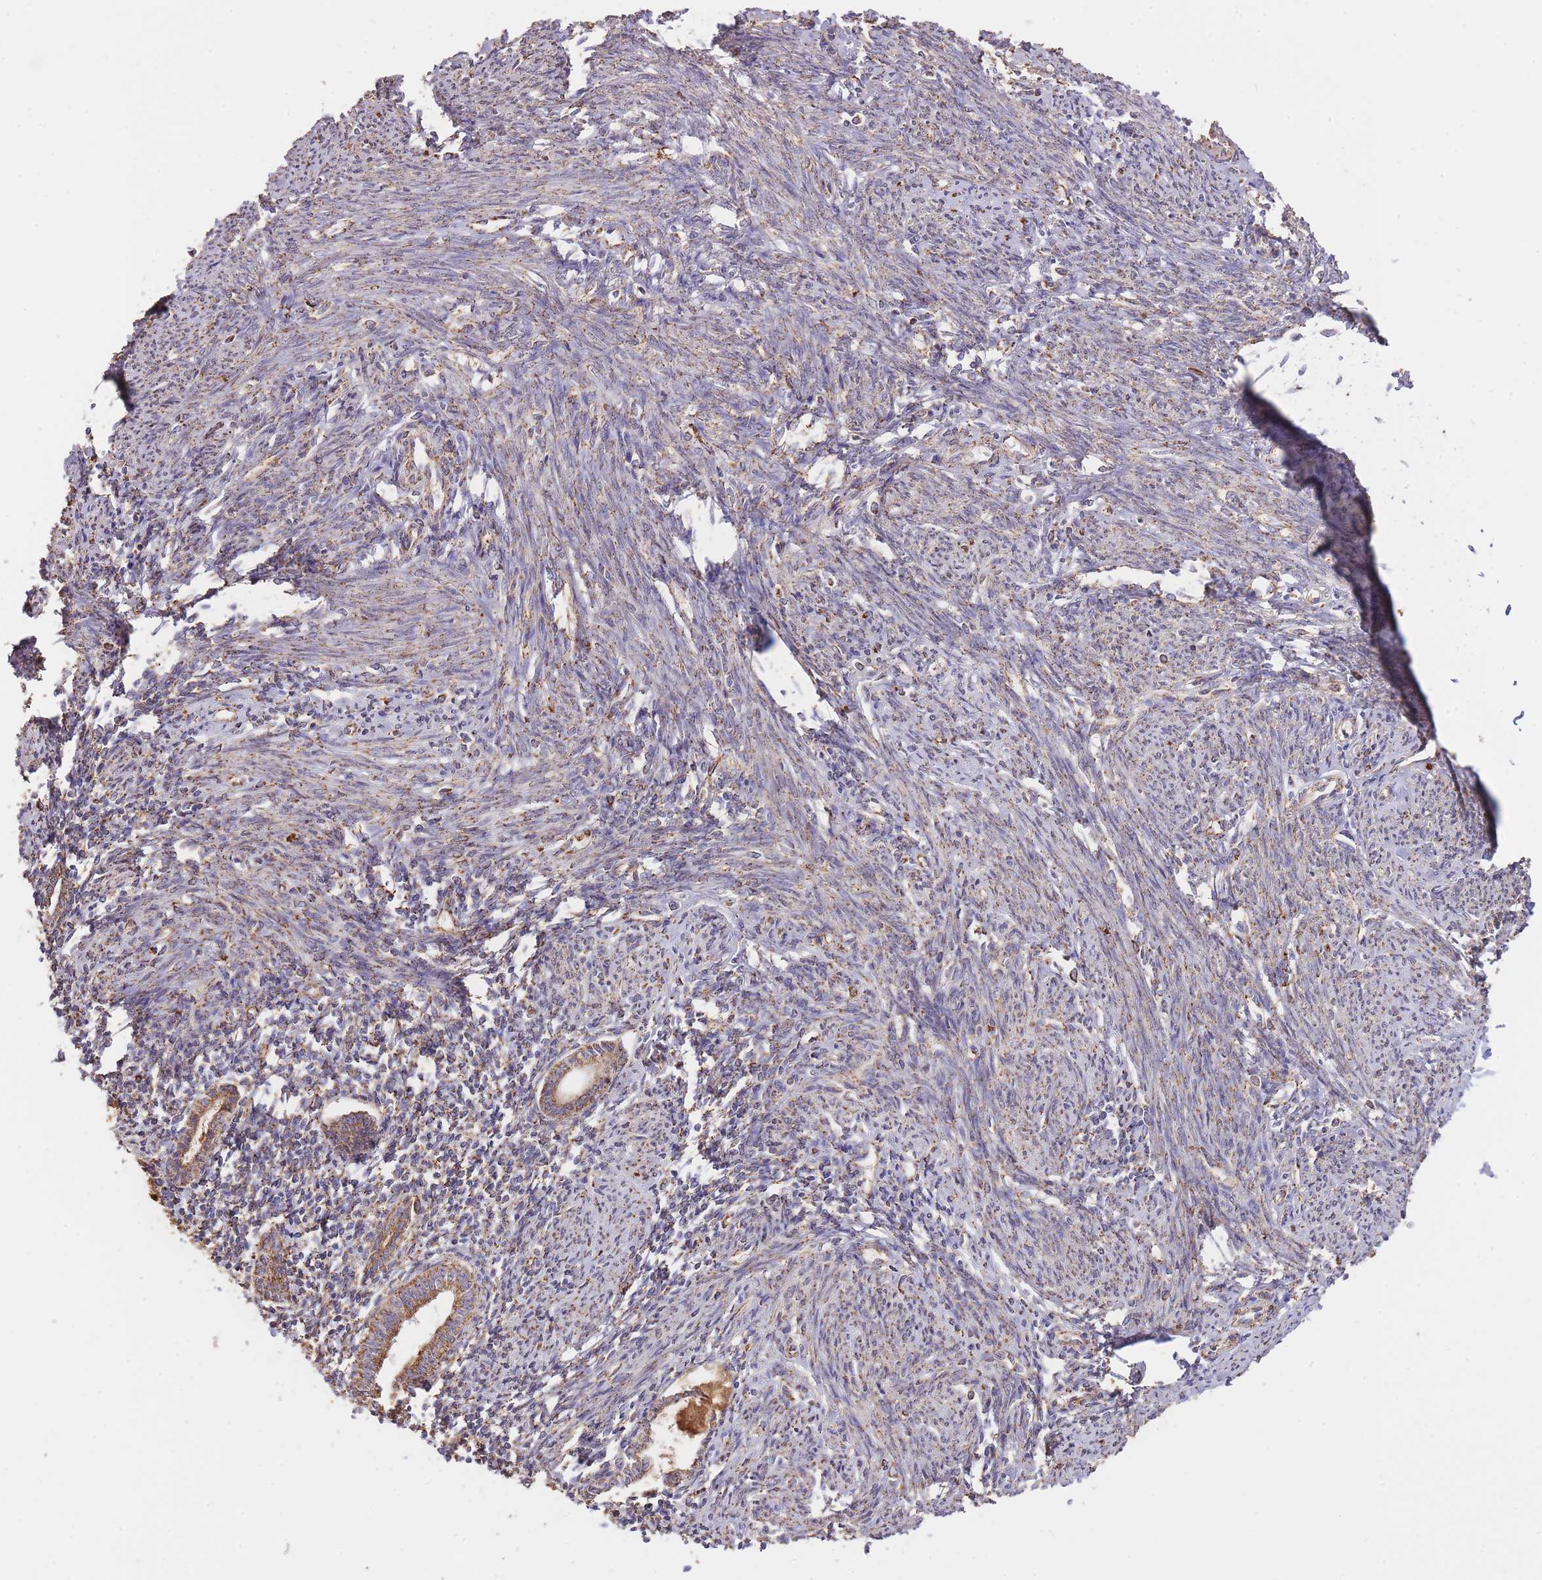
{"staining": {"intensity": "moderate", "quantity": "<25%", "location": "cytoplasmic/membranous"}, "tissue": "endometrium", "cell_type": "Cells in endometrial stroma", "image_type": "normal", "snomed": [{"axis": "morphology", "description": "Normal tissue, NOS"}, {"axis": "topography", "description": "Endometrium"}], "caption": "The immunohistochemical stain labels moderate cytoplasmic/membranous expression in cells in endometrial stroma of benign endometrium. The protein of interest is stained brown, and the nuclei are stained in blue (DAB IHC with brightfield microscopy, high magnification).", "gene": "PREP", "patient": {"sex": "female", "age": 63}}